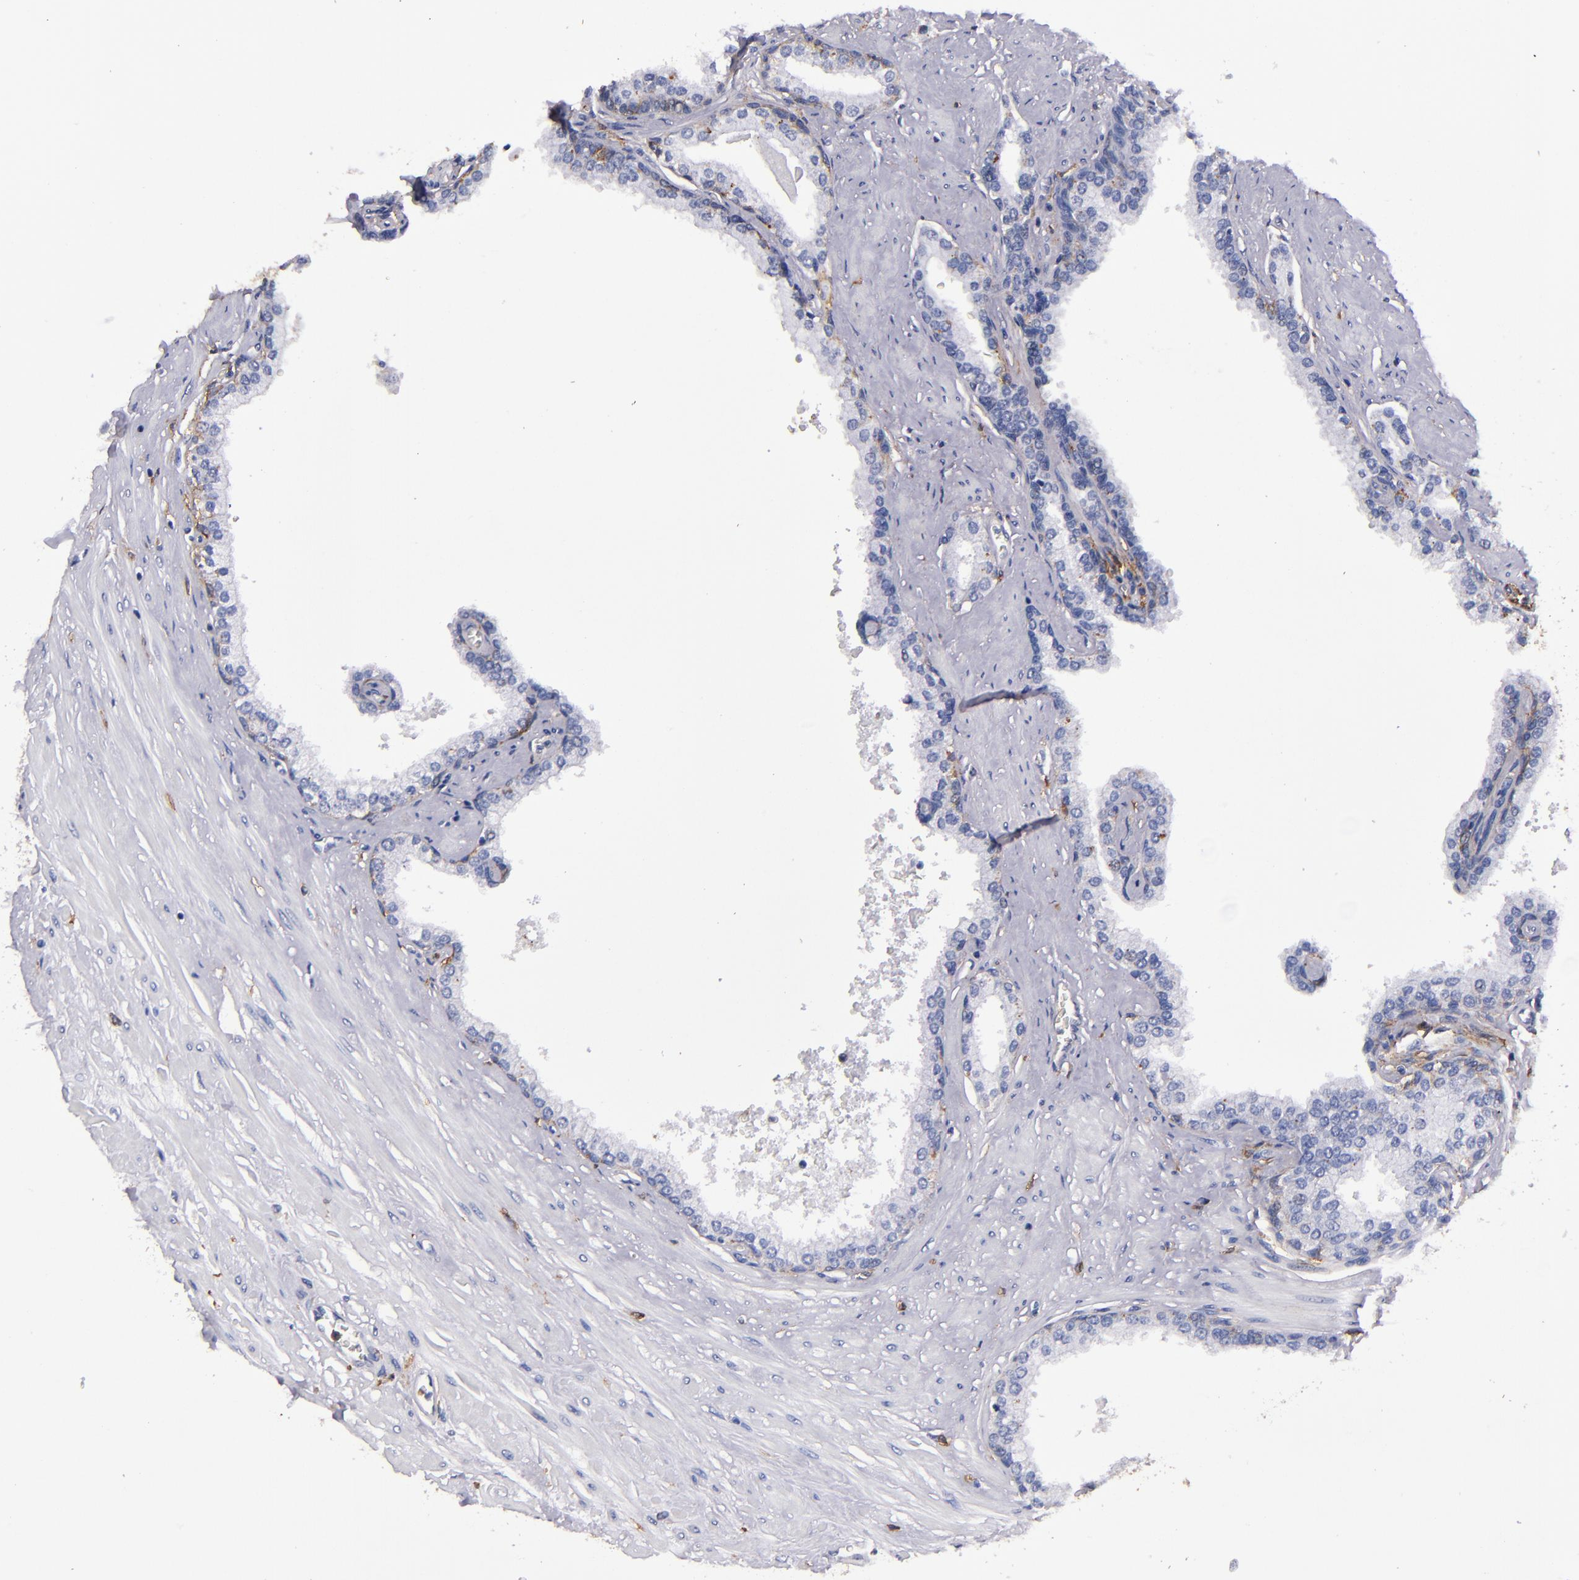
{"staining": {"intensity": "moderate", "quantity": "<25%", "location": "cytoplasmic/membranous"}, "tissue": "prostate", "cell_type": "Glandular cells", "image_type": "normal", "snomed": [{"axis": "morphology", "description": "Normal tissue, NOS"}, {"axis": "topography", "description": "Prostate"}], "caption": "A brown stain highlights moderate cytoplasmic/membranous expression of a protein in glandular cells of normal prostate. (Stains: DAB (3,3'-diaminobenzidine) in brown, nuclei in blue, Microscopy: brightfield microscopy at high magnification).", "gene": "SIRPA", "patient": {"sex": "male", "age": 60}}